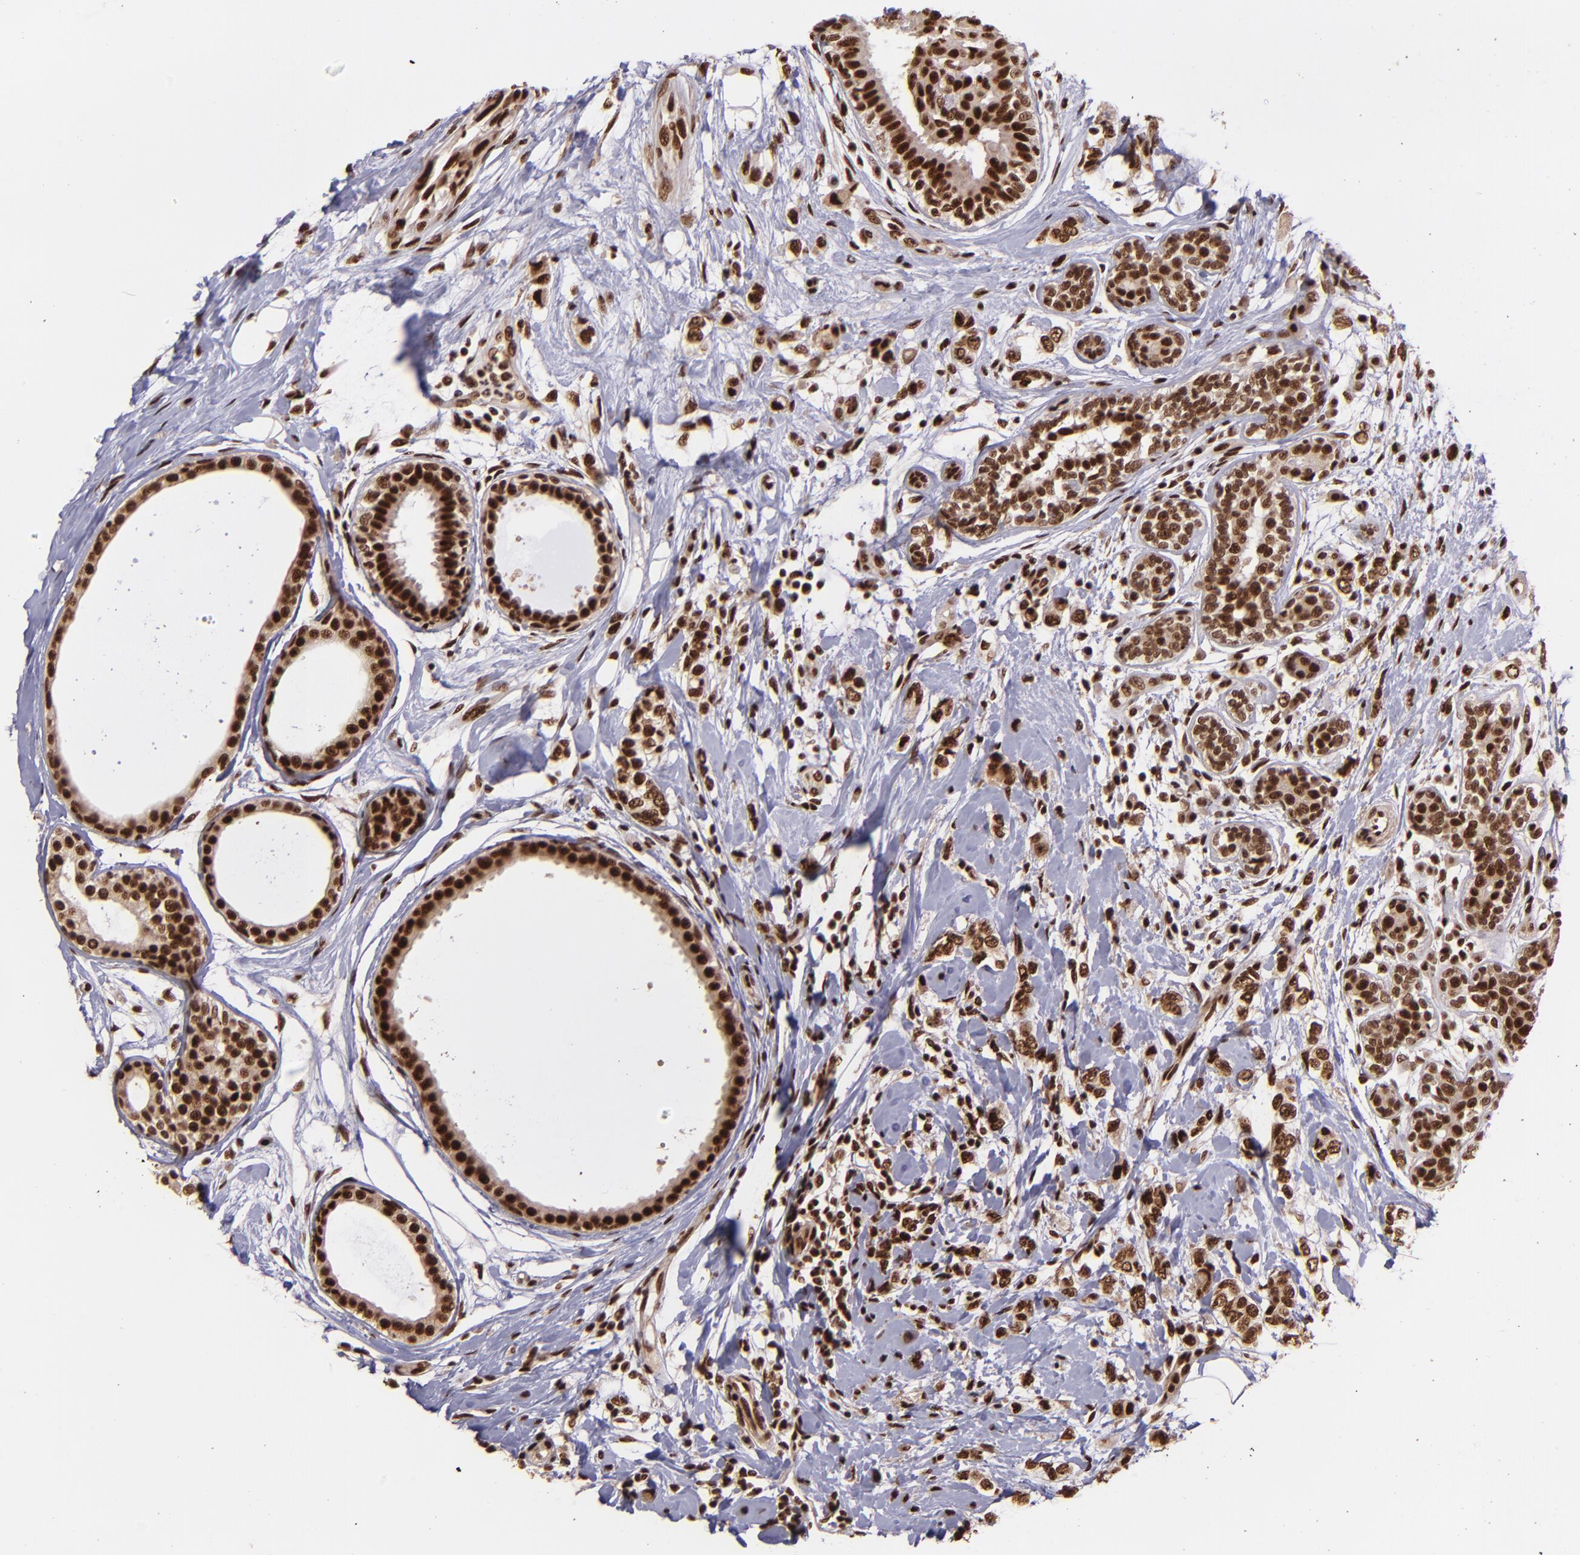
{"staining": {"intensity": "strong", "quantity": ">75%", "location": "cytoplasmic/membranous,nuclear"}, "tissue": "breast cancer", "cell_type": "Tumor cells", "image_type": "cancer", "snomed": [{"axis": "morphology", "description": "Normal tissue, NOS"}, {"axis": "morphology", "description": "Lobular carcinoma"}, {"axis": "topography", "description": "Breast"}], "caption": "DAB immunohistochemical staining of human lobular carcinoma (breast) exhibits strong cytoplasmic/membranous and nuclear protein staining in approximately >75% of tumor cells.", "gene": "PQBP1", "patient": {"sex": "female", "age": 47}}